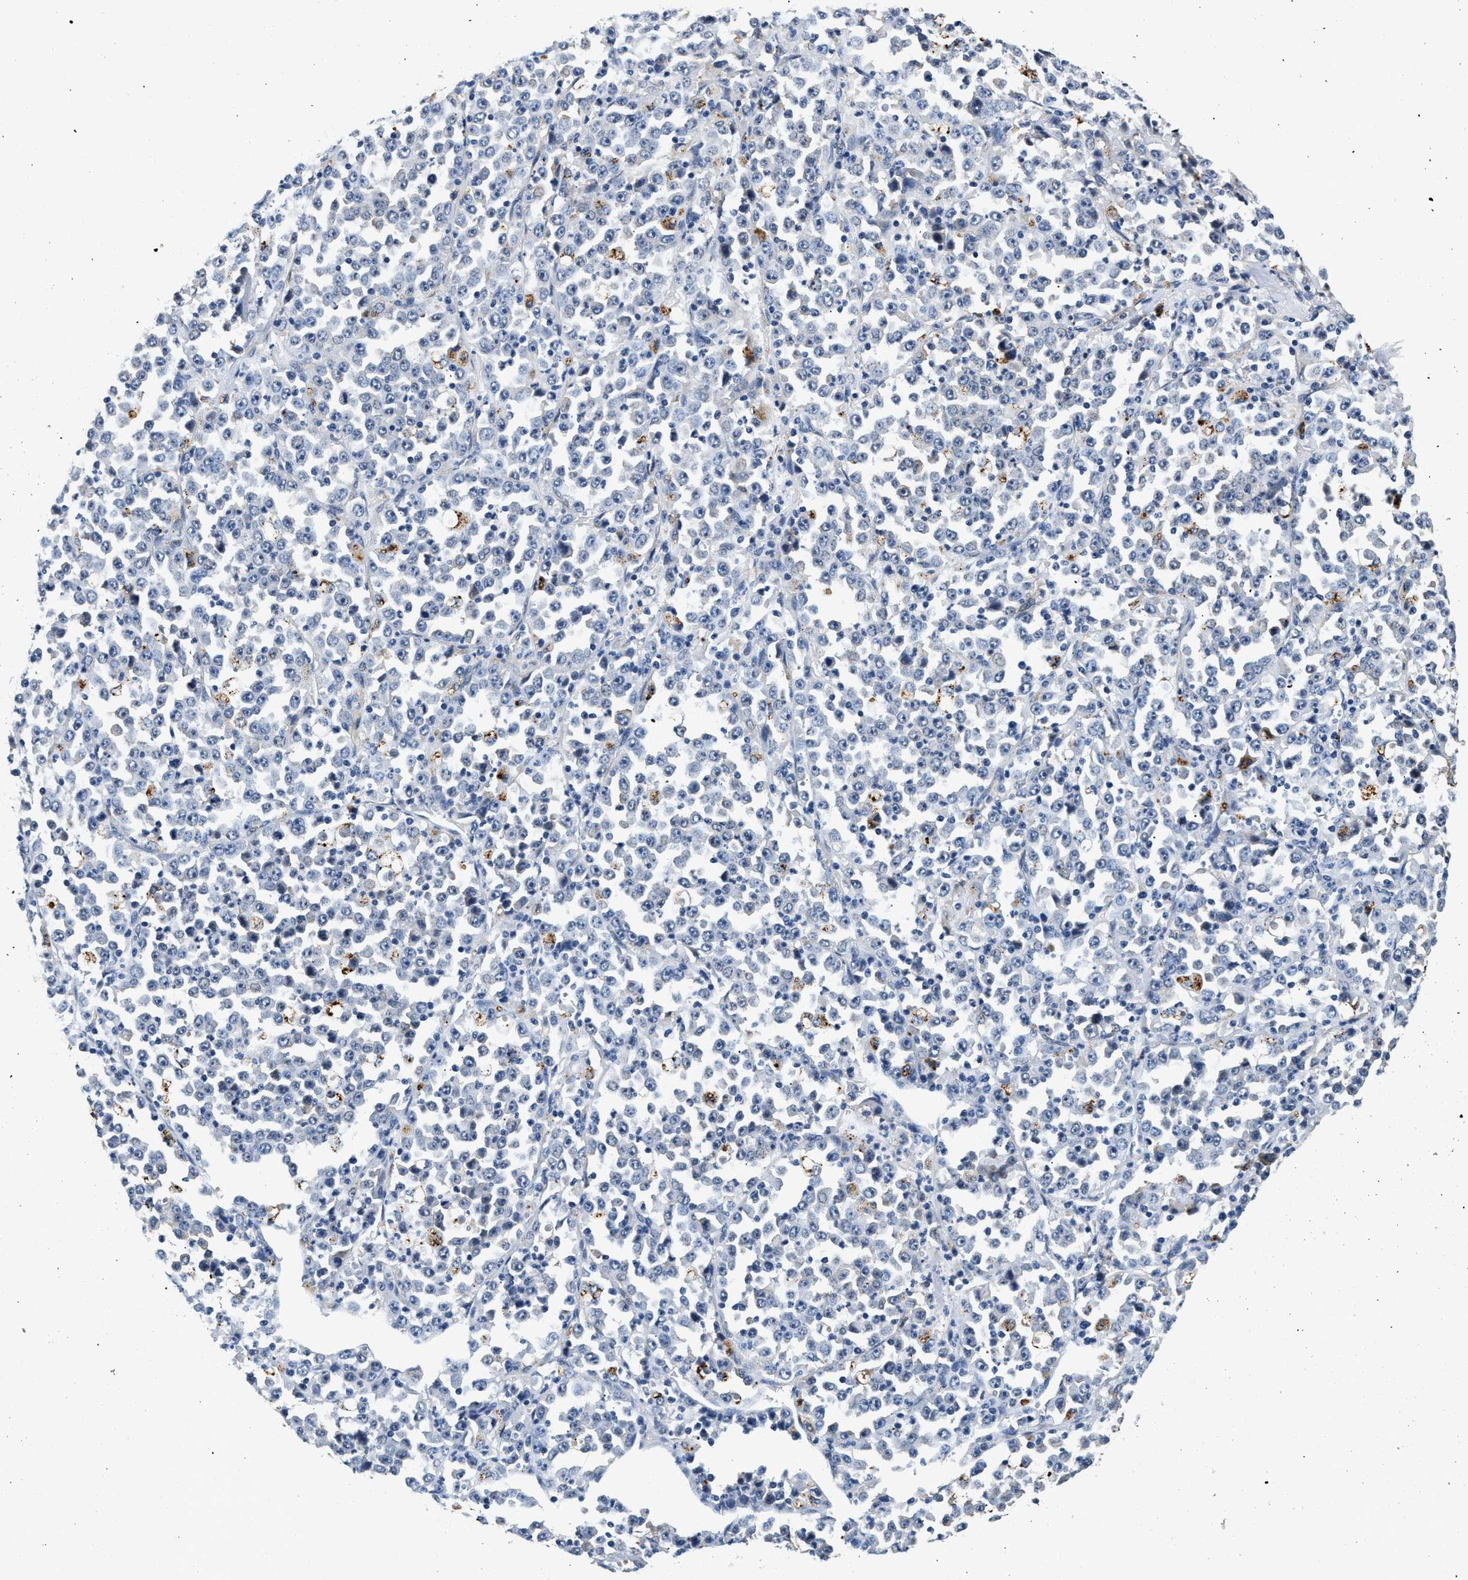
{"staining": {"intensity": "negative", "quantity": "none", "location": "none"}, "tissue": "stomach cancer", "cell_type": "Tumor cells", "image_type": "cancer", "snomed": [{"axis": "morphology", "description": "Normal tissue, NOS"}, {"axis": "morphology", "description": "Adenocarcinoma, NOS"}, {"axis": "topography", "description": "Stomach, upper"}, {"axis": "topography", "description": "Stomach"}], "caption": "Human adenocarcinoma (stomach) stained for a protein using immunohistochemistry (IHC) shows no positivity in tumor cells.", "gene": "MED22", "patient": {"sex": "male", "age": 59}}